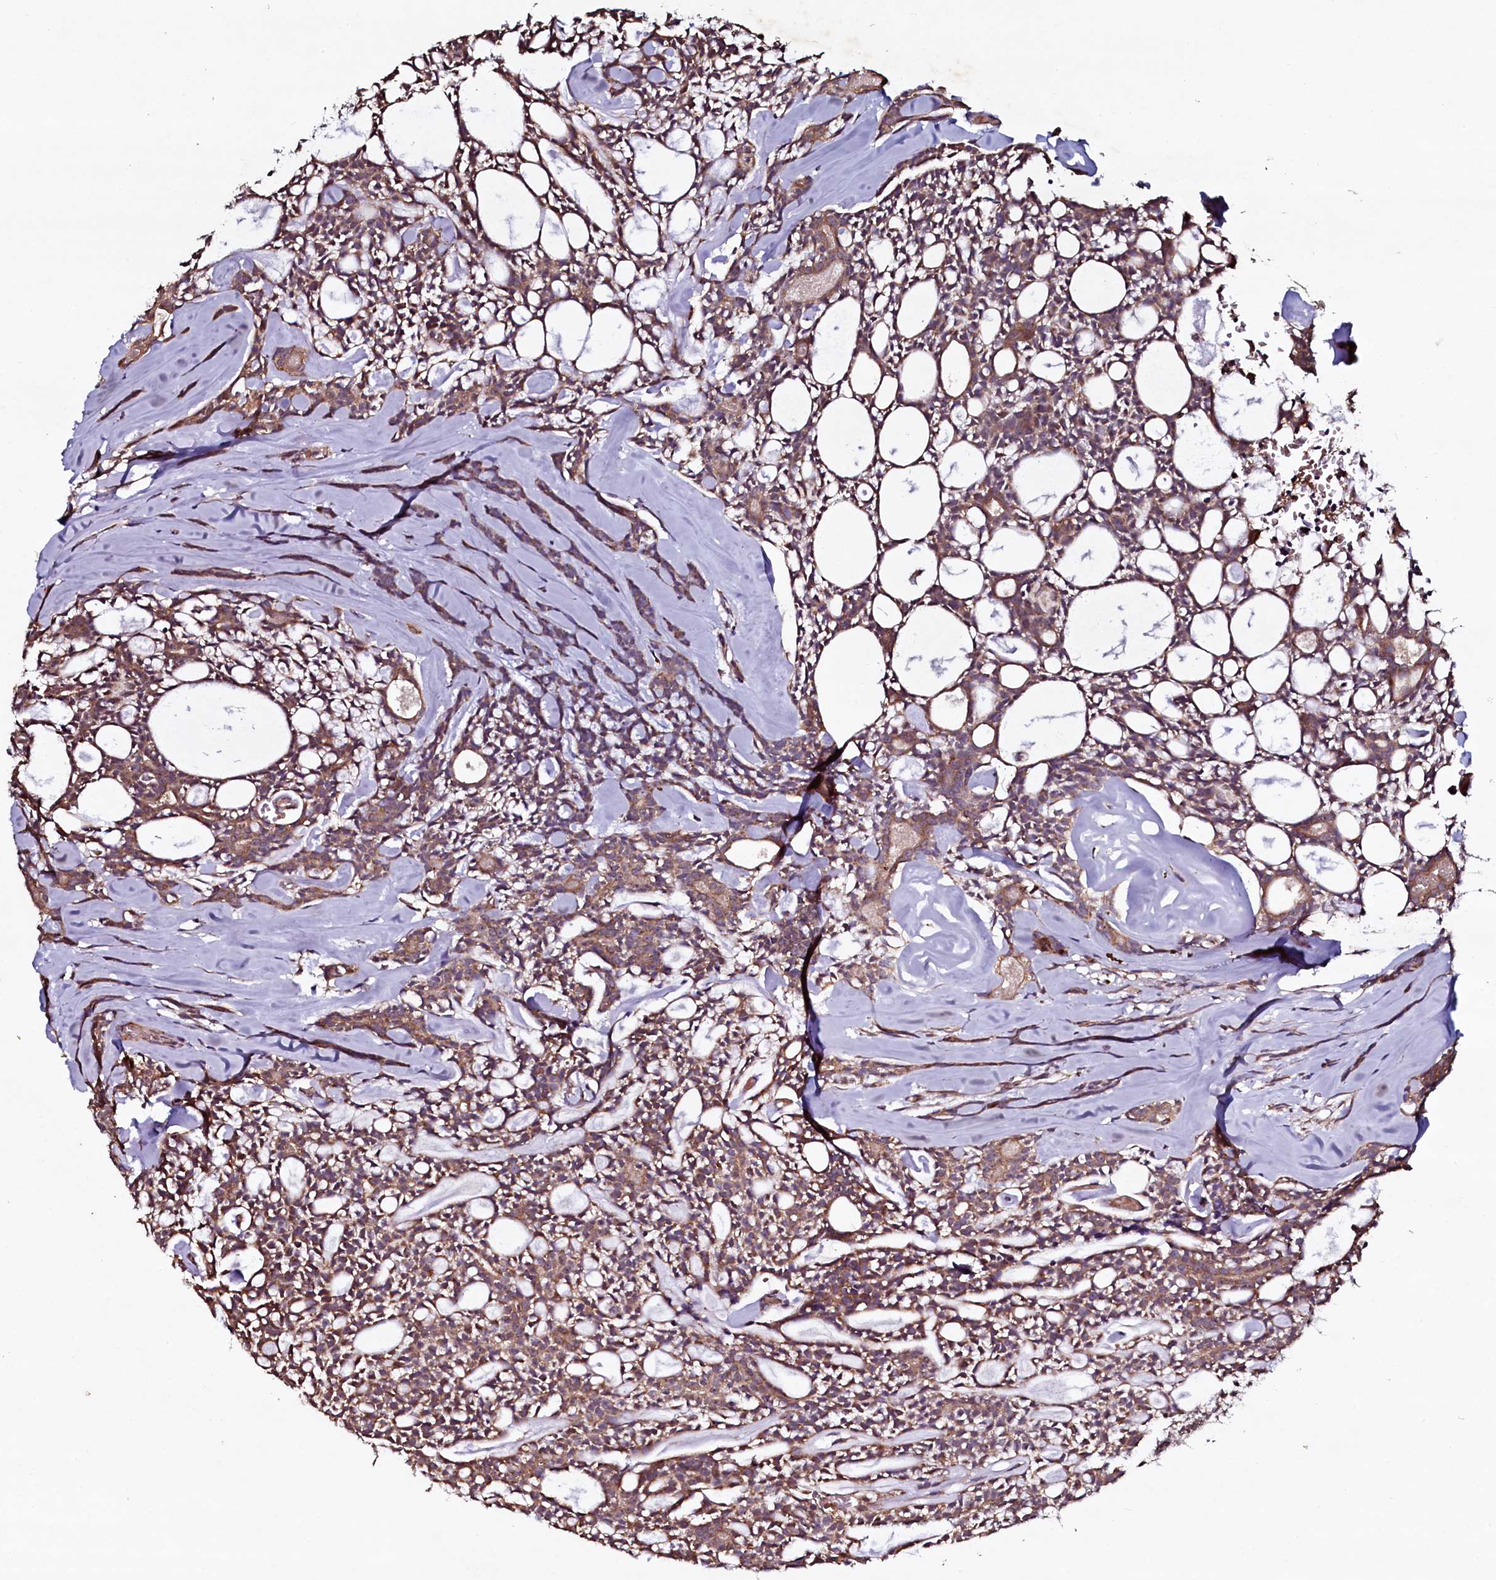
{"staining": {"intensity": "moderate", "quantity": ">75%", "location": "cytoplasmic/membranous"}, "tissue": "head and neck cancer", "cell_type": "Tumor cells", "image_type": "cancer", "snomed": [{"axis": "morphology", "description": "Adenocarcinoma, NOS"}, {"axis": "topography", "description": "Salivary gland"}, {"axis": "topography", "description": "Head-Neck"}], "caption": "IHC of human head and neck cancer displays medium levels of moderate cytoplasmic/membranous positivity in approximately >75% of tumor cells.", "gene": "SEC24C", "patient": {"sex": "male", "age": 55}}